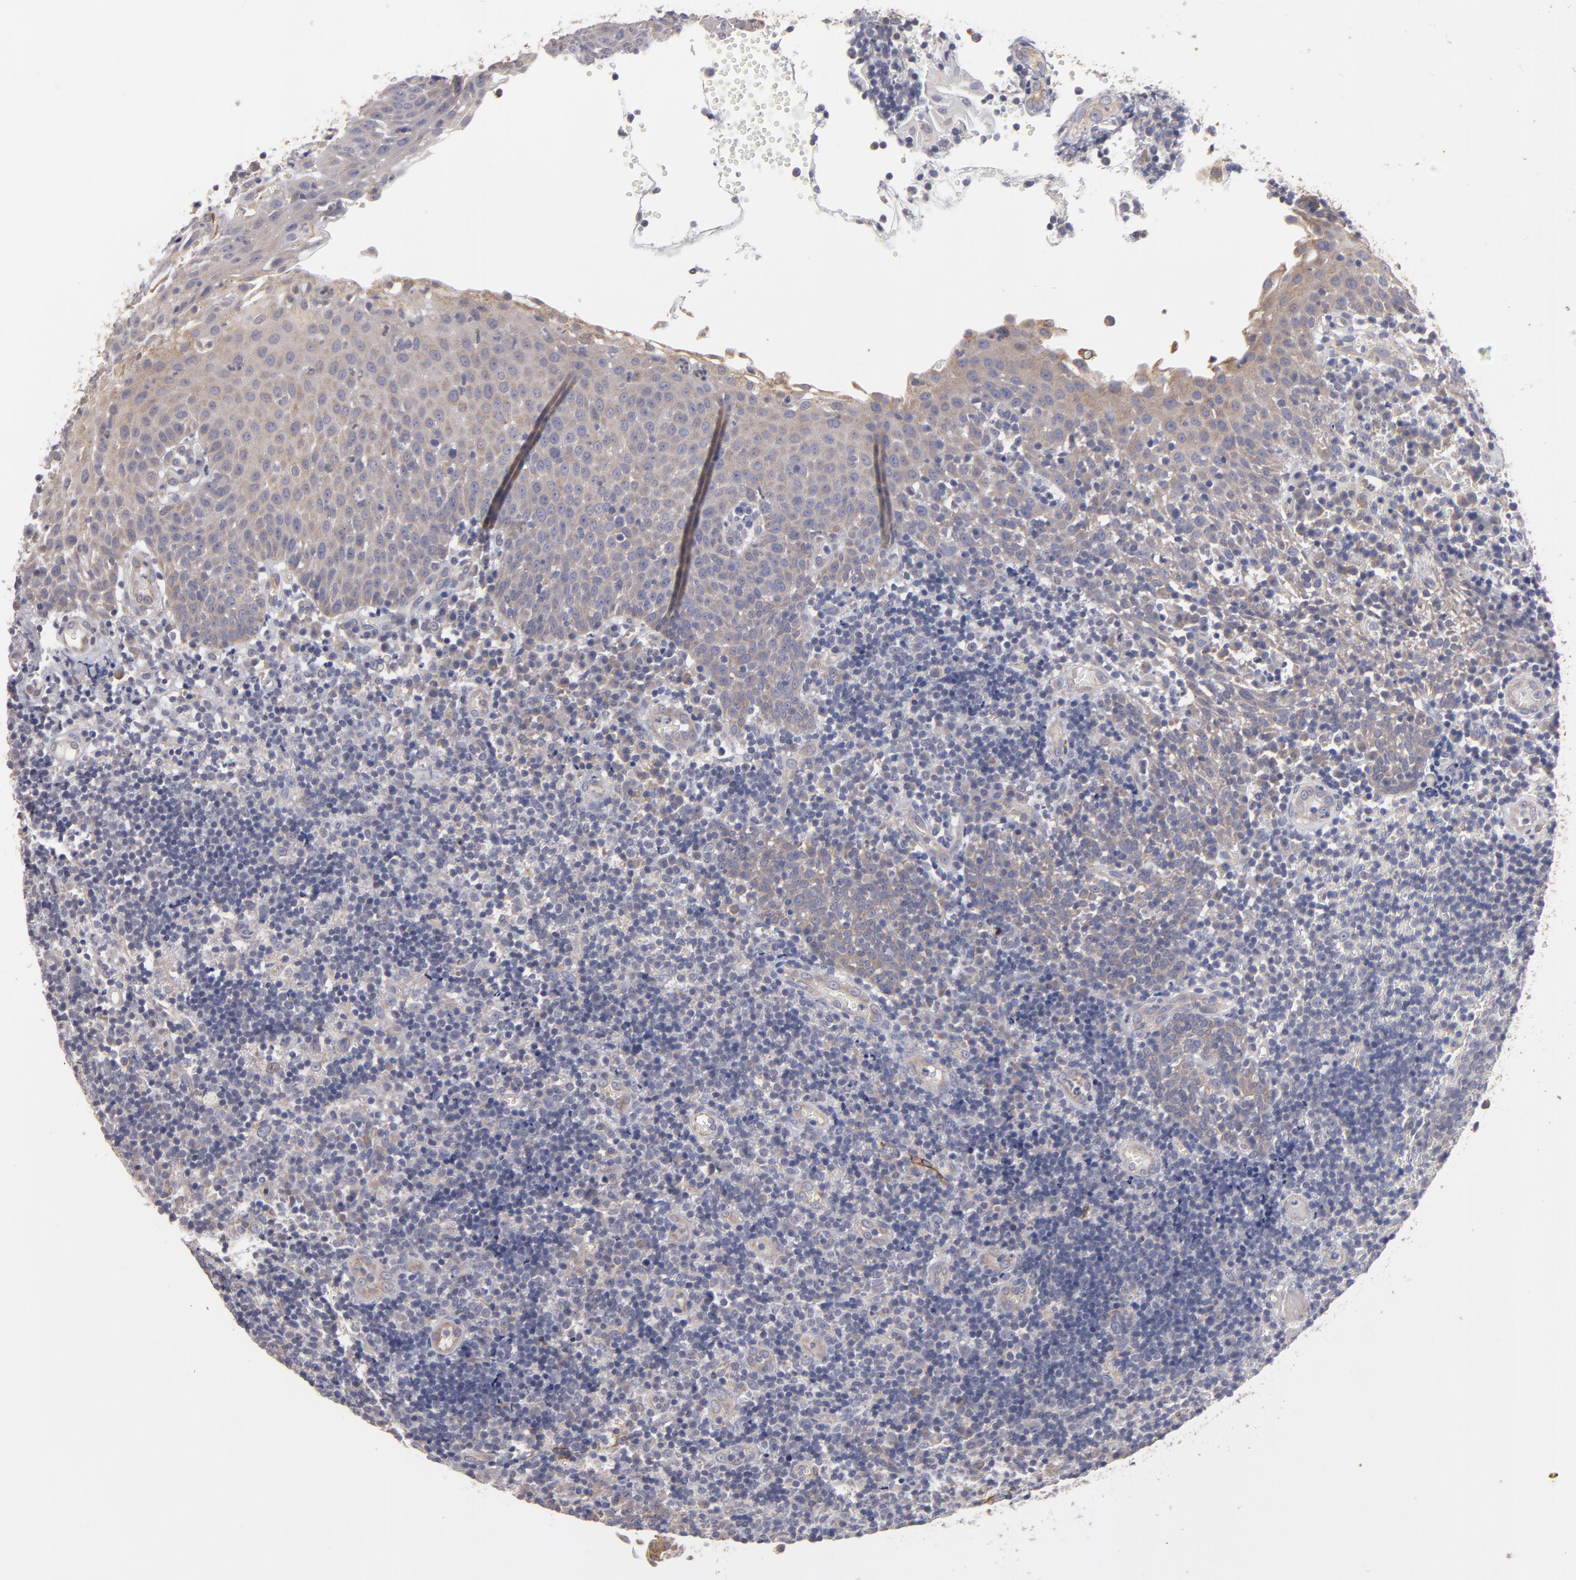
{"staining": {"intensity": "weak", "quantity": "<25%", "location": "cytoplasmic/membranous"}, "tissue": "tonsil", "cell_type": "Germinal center cells", "image_type": "normal", "snomed": [{"axis": "morphology", "description": "Normal tissue, NOS"}, {"axis": "topography", "description": "Tonsil"}], "caption": "The histopathology image exhibits no significant expression in germinal center cells of tonsil.", "gene": "SLMAP", "patient": {"sex": "female", "age": 40}}